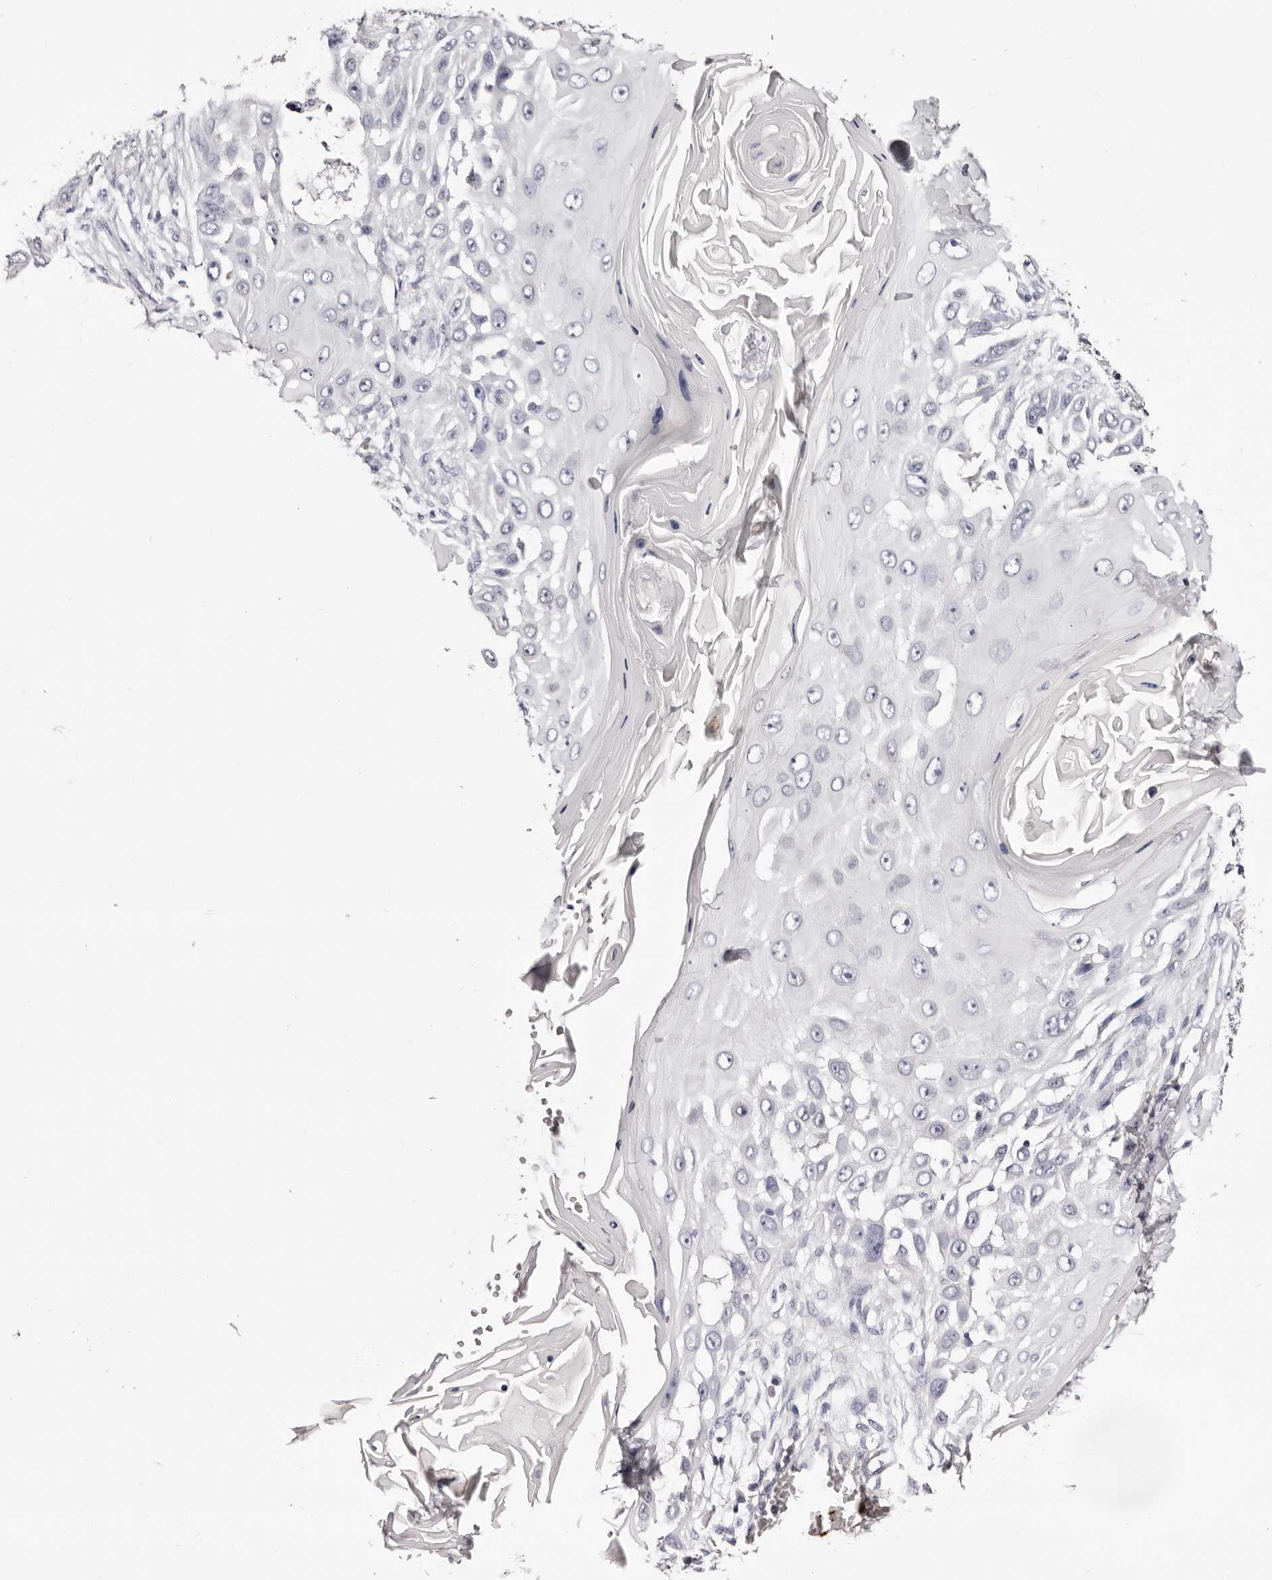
{"staining": {"intensity": "negative", "quantity": "none", "location": "none"}, "tissue": "skin cancer", "cell_type": "Tumor cells", "image_type": "cancer", "snomed": [{"axis": "morphology", "description": "Squamous cell carcinoma, NOS"}, {"axis": "topography", "description": "Skin"}], "caption": "High power microscopy photomicrograph of an immunohistochemistry (IHC) image of squamous cell carcinoma (skin), revealing no significant expression in tumor cells. (Brightfield microscopy of DAB IHC at high magnification).", "gene": "PF4", "patient": {"sex": "female", "age": 44}}